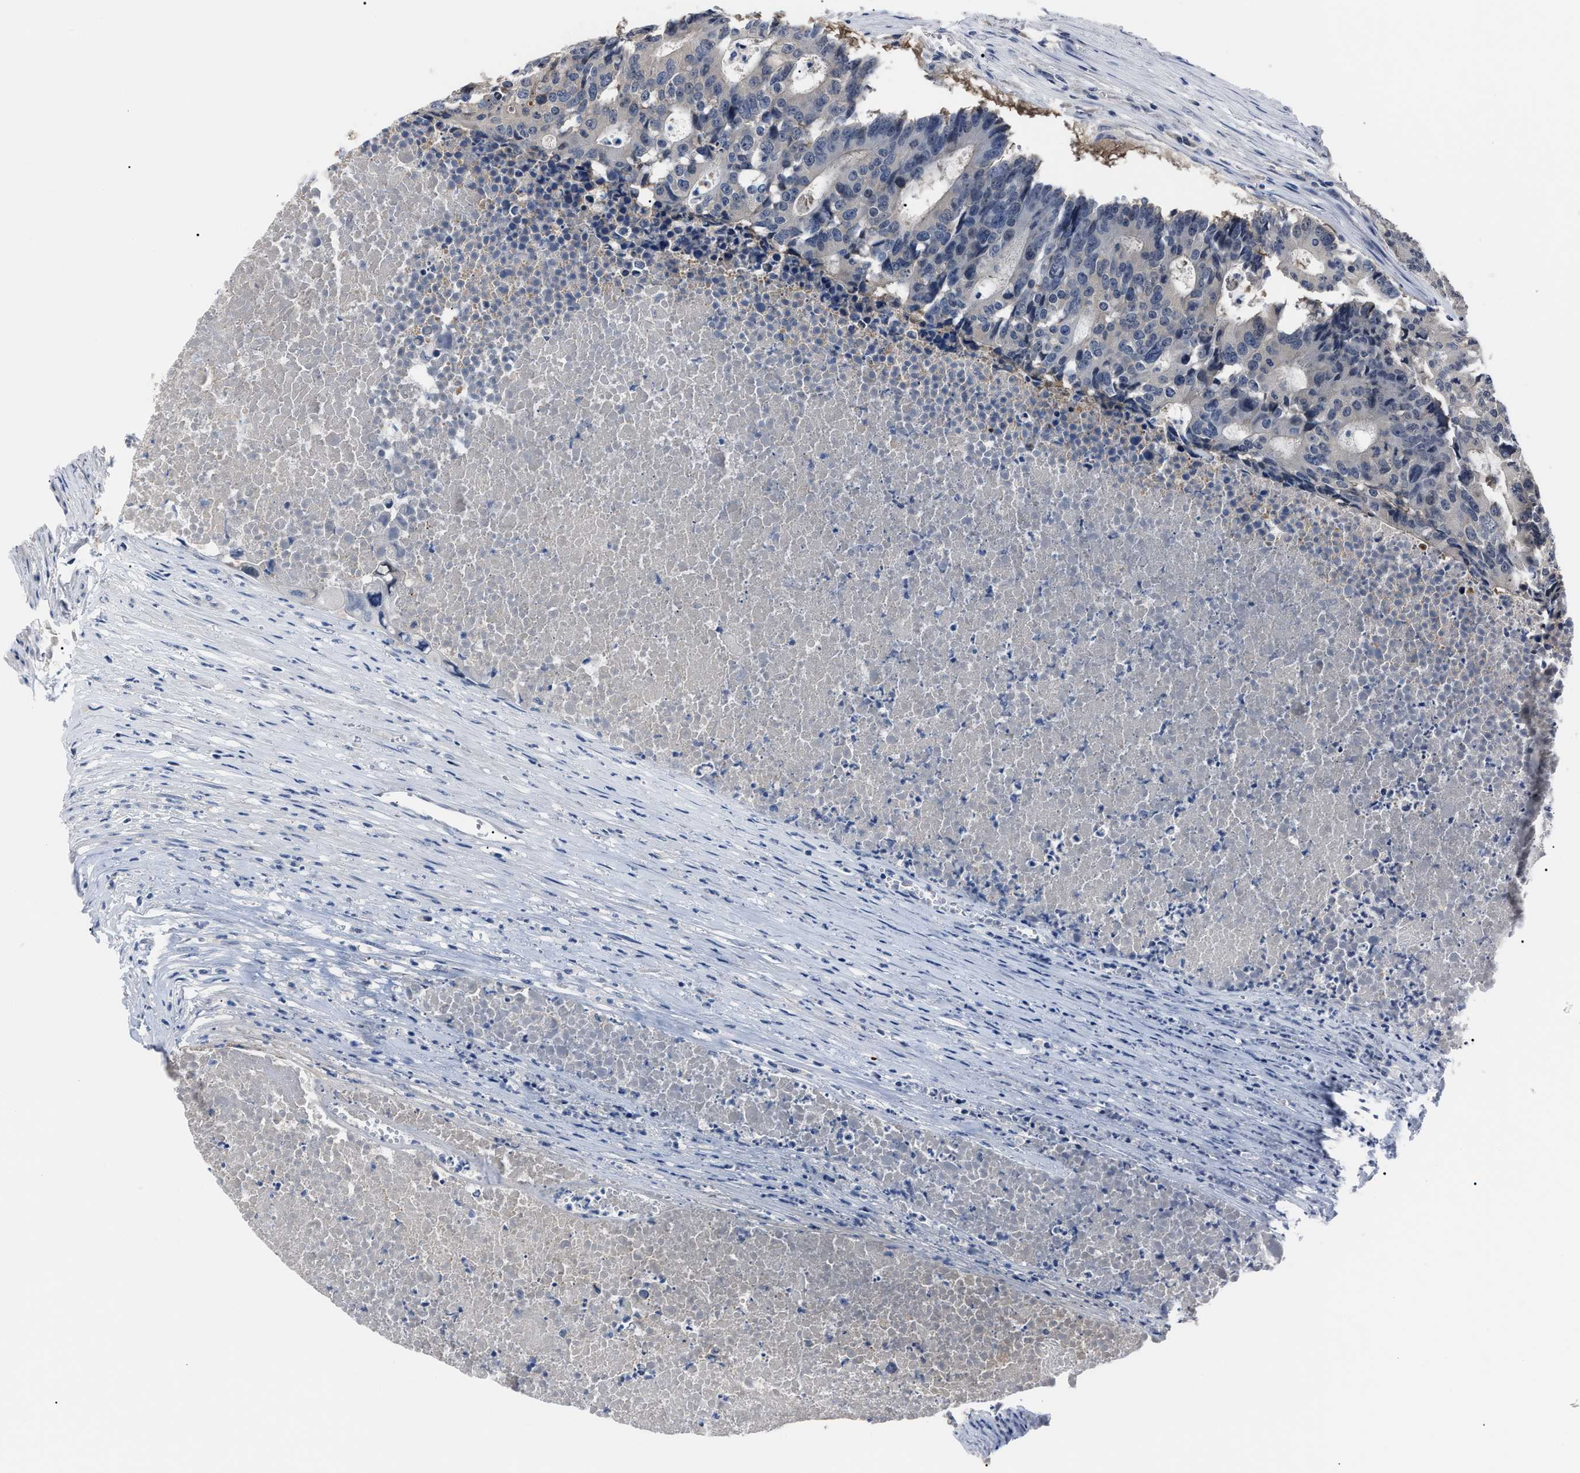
{"staining": {"intensity": "negative", "quantity": "none", "location": "none"}, "tissue": "colorectal cancer", "cell_type": "Tumor cells", "image_type": "cancer", "snomed": [{"axis": "morphology", "description": "Adenocarcinoma, NOS"}, {"axis": "topography", "description": "Colon"}], "caption": "Colorectal adenocarcinoma stained for a protein using immunohistochemistry displays no staining tumor cells.", "gene": "LRWD1", "patient": {"sex": "male", "age": 87}}